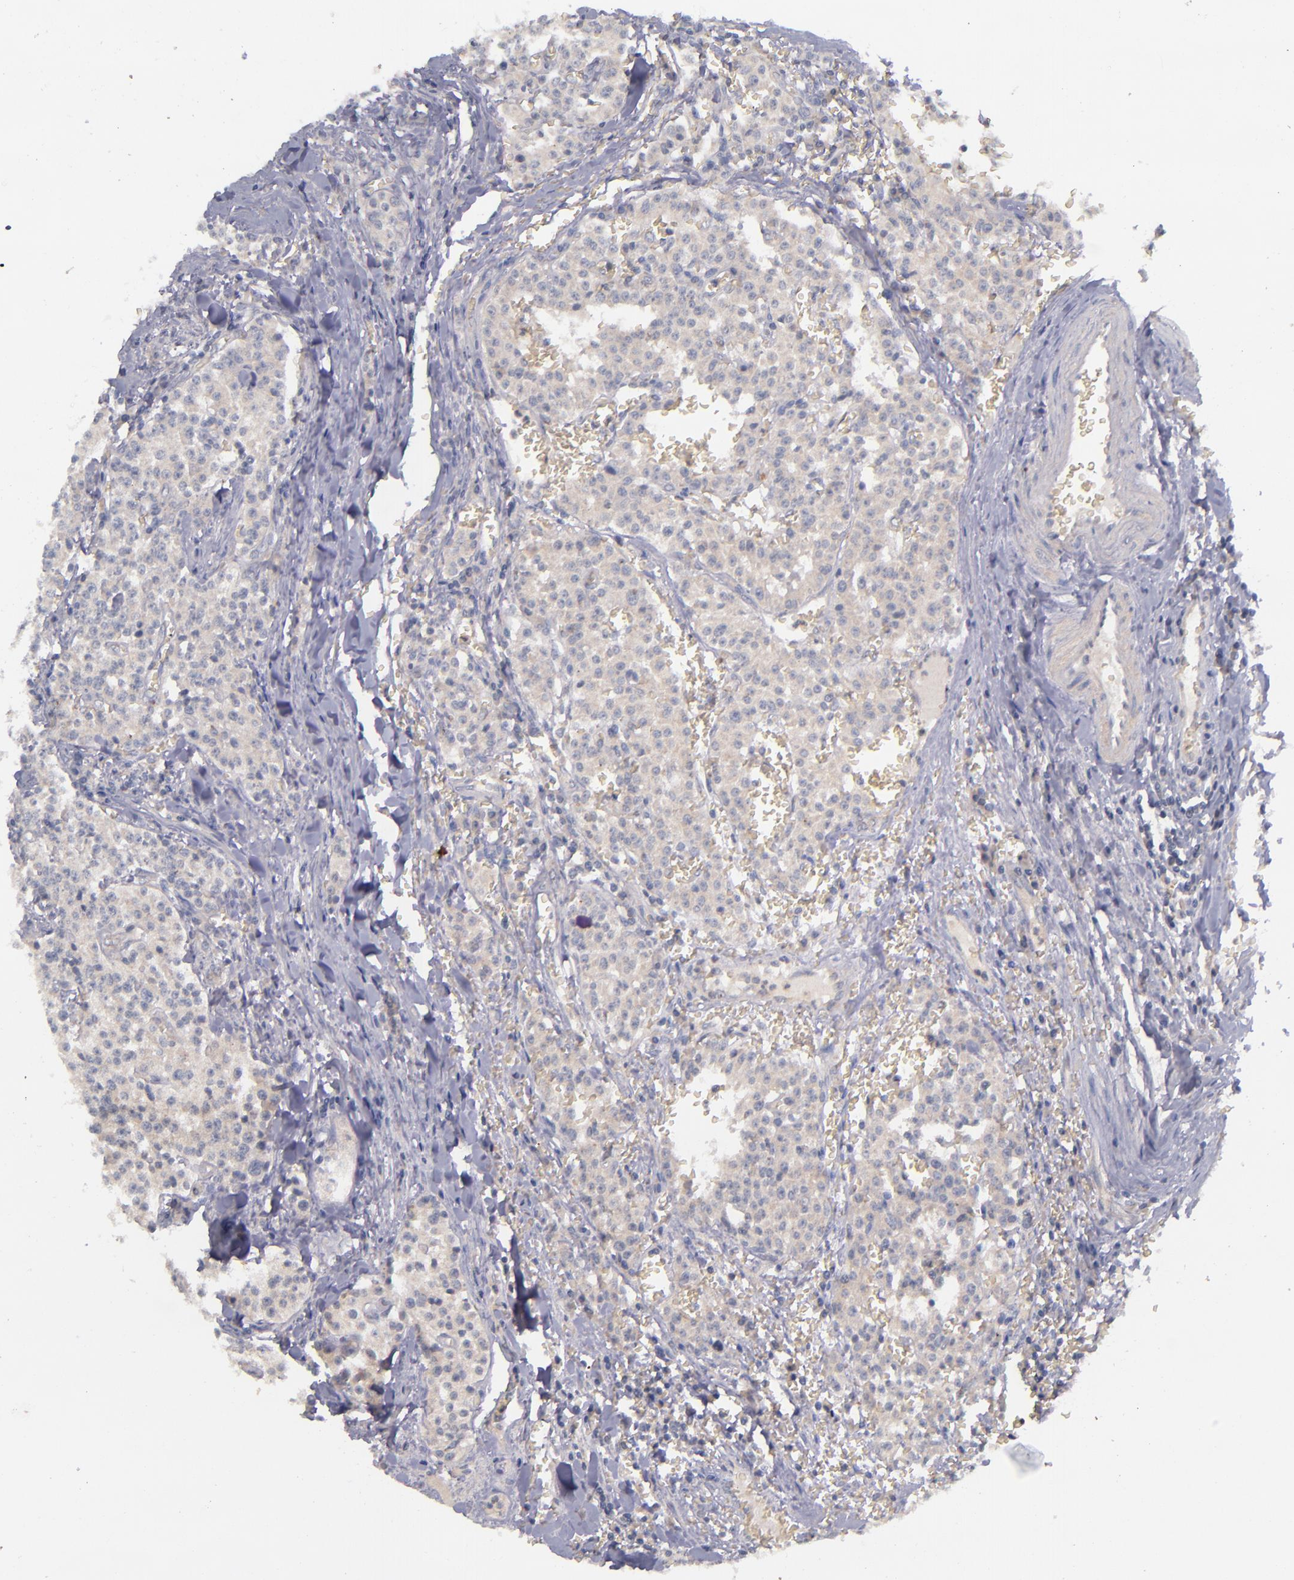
{"staining": {"intensity": "negative", "quantity": "none", "location": "none"}, "tissue": "carcinoid", "cell_type": "Tumor cells", "image_type": "cancer", "snomed": [{"axis": "morphology", "description": "Carcinoid, malignant, NOS"}, {"axis": "topography", "description": "Stomach"}], "caption": "High magnification brightfield microscopy of carcinoid (malignant) stained with DAB (3,3'-diaminobenzidine) (brown) and counterstained with hematoxylin (blue): tumor cells show no significant expression.", "gene": "TSC2", "patient": {"sex": "female", "age": 76}}